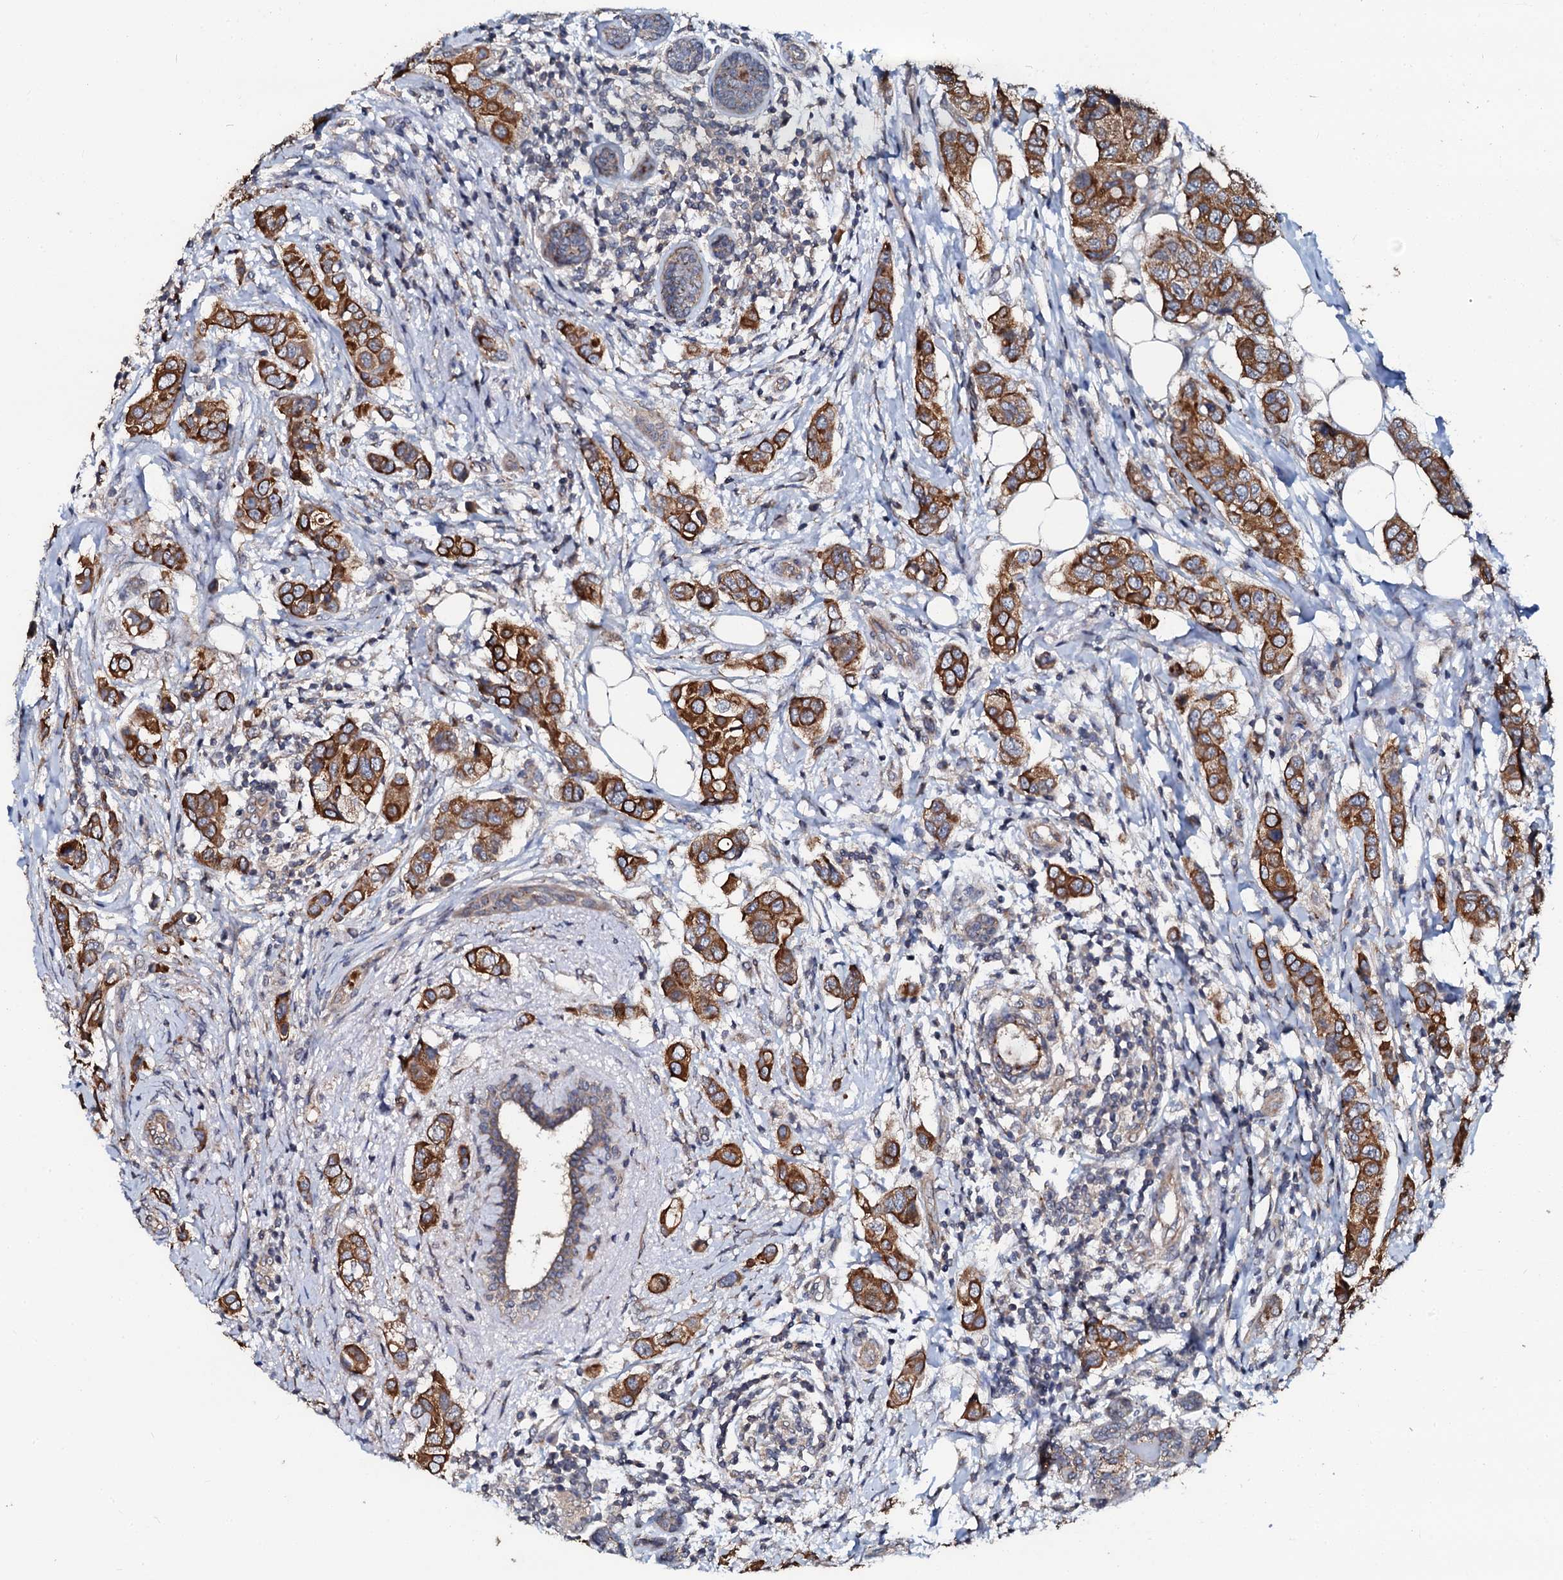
{"staining": {"intensity": "strong", "quantity": ">75%", "location": "cytoplasmic/membranous"}, "tissue": "breast cancer", "cell_type": "Tumor cells", "image_type": "cancer", "snomed": [{"axis": "morphology", "description": "Lobular carcinoma"}, {"axis": "topography", "description": "Breast"}], "caption": "There is high levels of strong cytoplasmic/membranous positivity in tumor cells of lobular carcinoma (breast), as demonstrated by immunohistochemical staining (brown color).", "gene": "GLCE", "patient": {"sex": "female", "age": 51}}